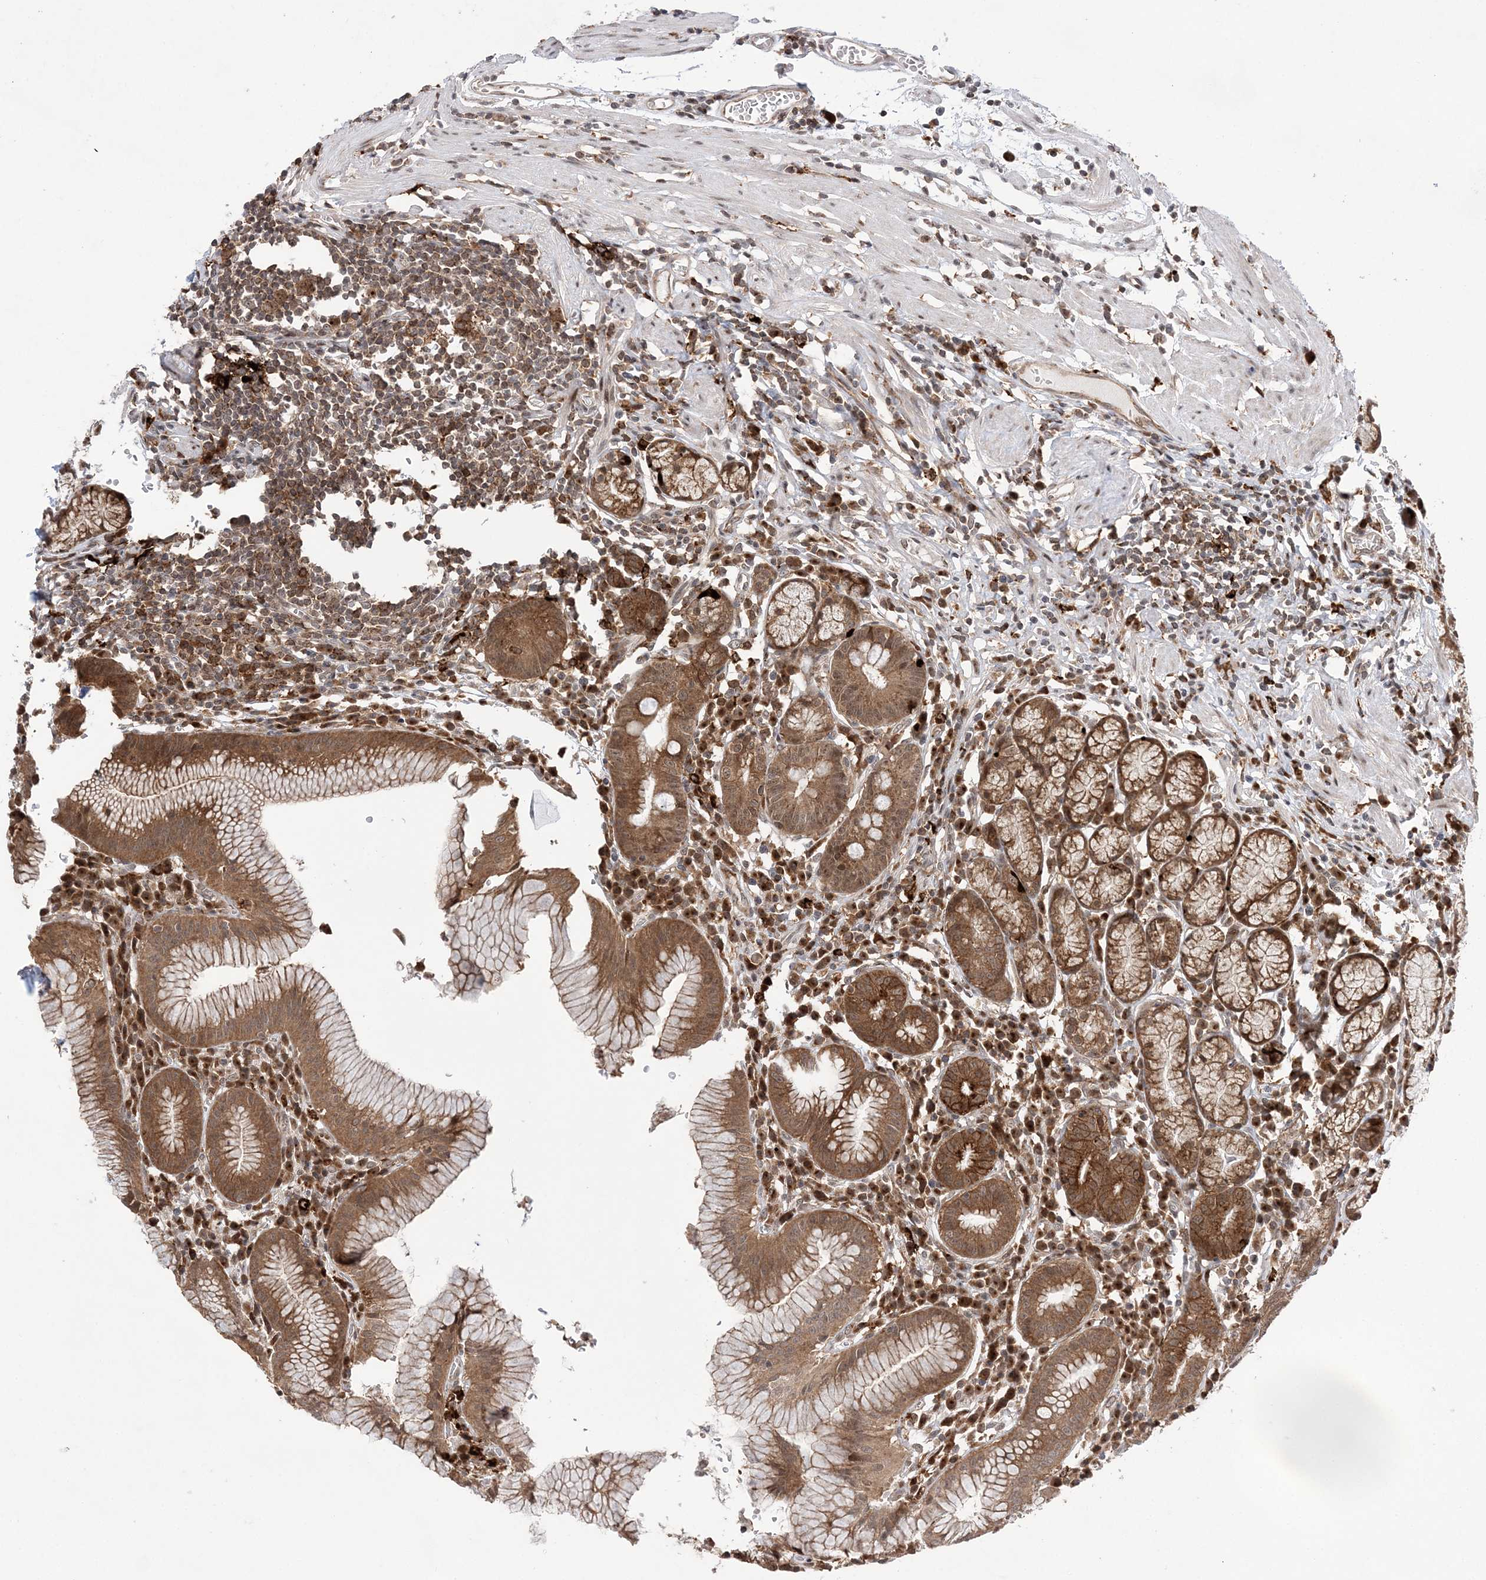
{"staining": {"intensity": "moderate", "quantity": ">75%", "location": "cytoplasmic/membranous"}, "tissue": "stomach", "cell_type": "Glandular cells", "image_type": "normal", "snomed": [{"axis": "morphology", "description": "Normal tissue, NOS"}, {"axis": "topography", "description": "Stomach"}], "caption": "A medium amount of moderate cytoplasmic/membranous staining is present in approximately >75% of glandular cells in benign stomach.", "gene": "ANAPC15", "patient": {"sex": "male", "age": 55}}